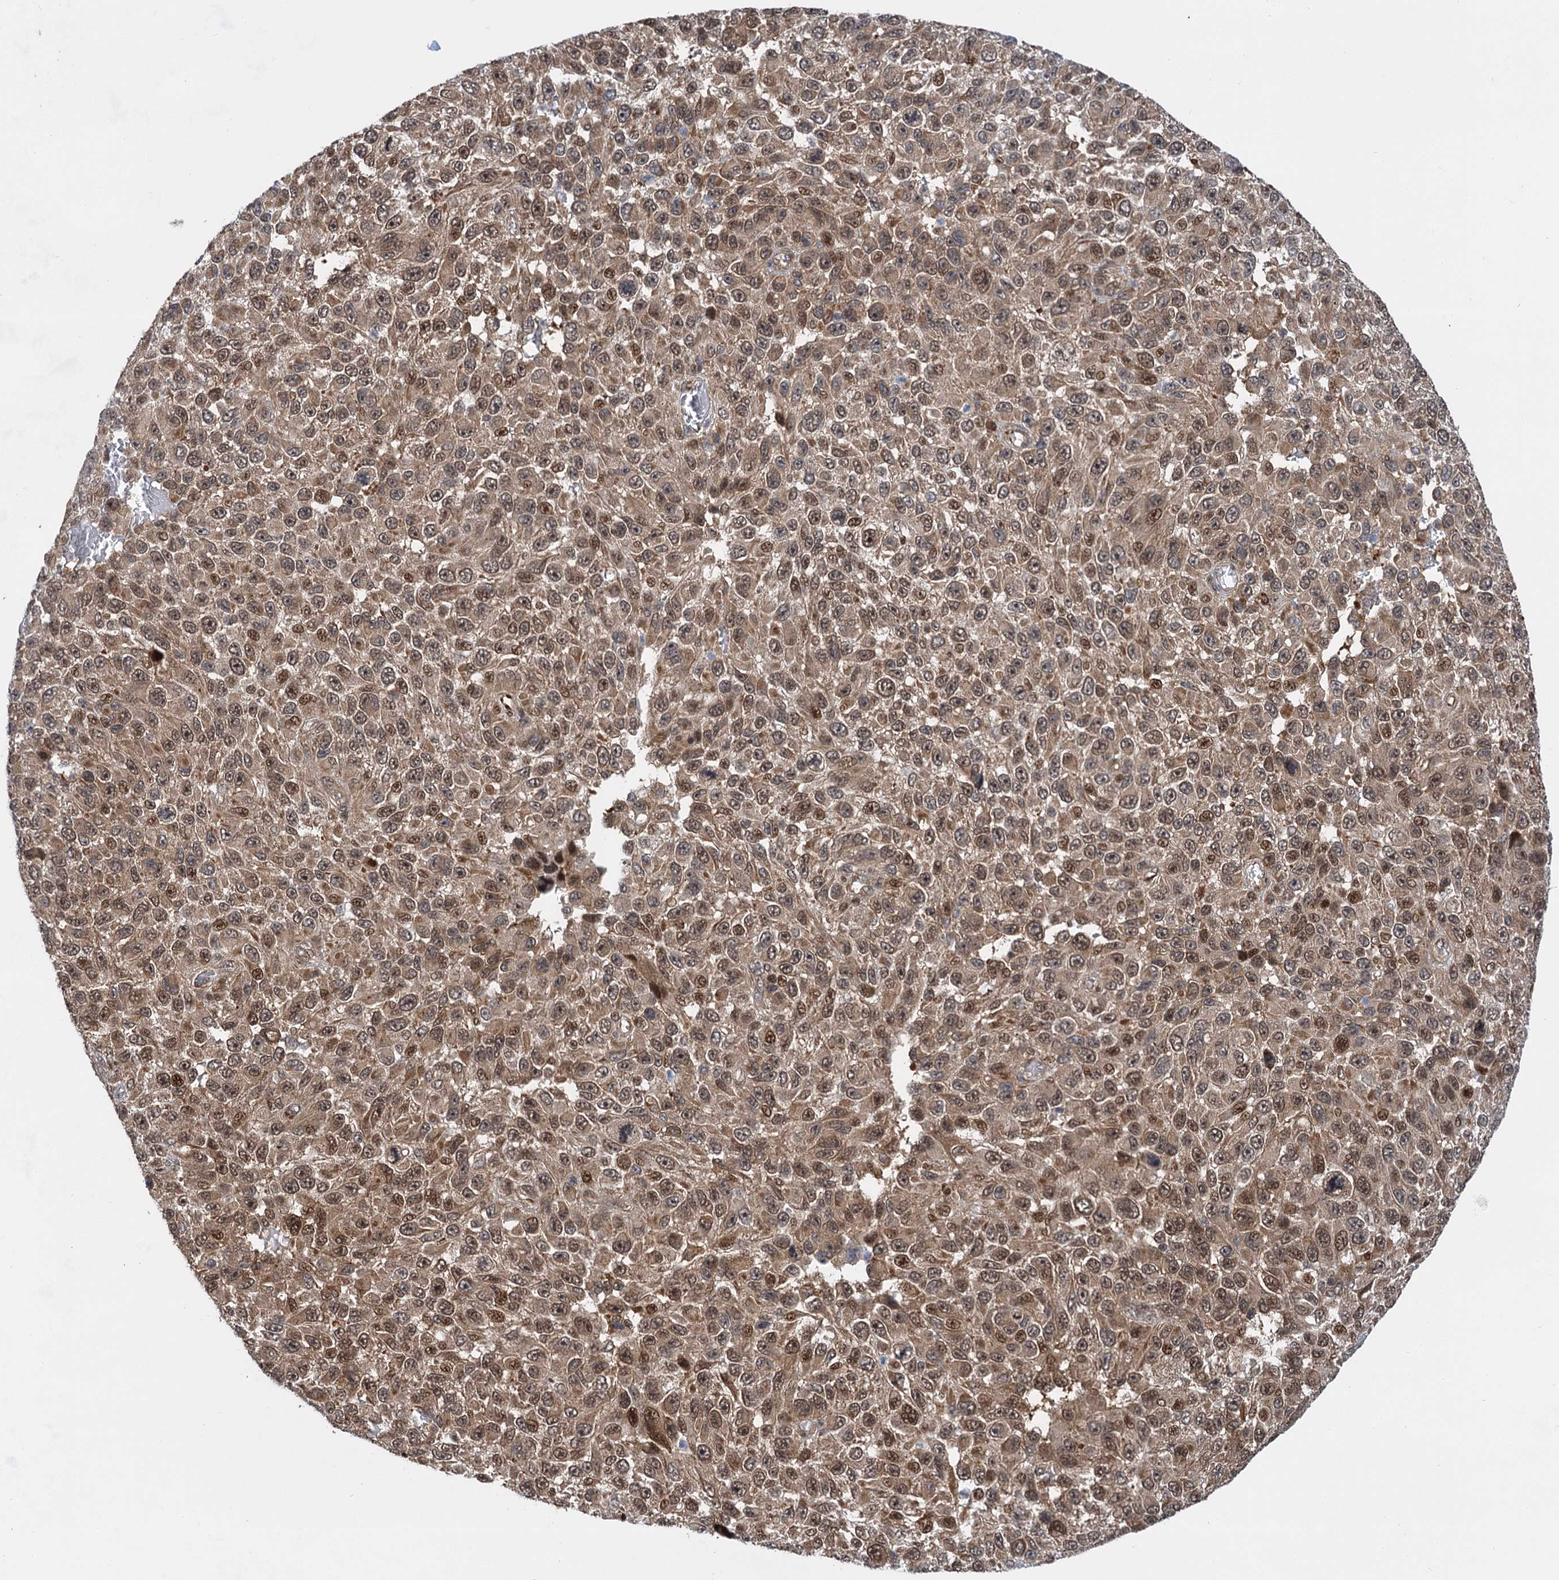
{"staining": {"intensity": "moderate", "quantity": ">75%", "location": "cytoplasmic/membranous,nuclear"}, "tissue": "melanoma", "cell_type": "Tumor cells", "image_type": "cancer", "snomed": [{"axis": "morphology", "description": "Malignant melanoma, NOS"}, {"axis": "topography", "description": "Skin"}], "caption": "Melanoma tissue exhibits moderate cytoplasmic/membranous and nuclear positivity in approximately >75% of tumor cells, visualized by immunohistochemistry.", "gene": "GPBP1", "patient": {"sex": "female", "age": 96}}